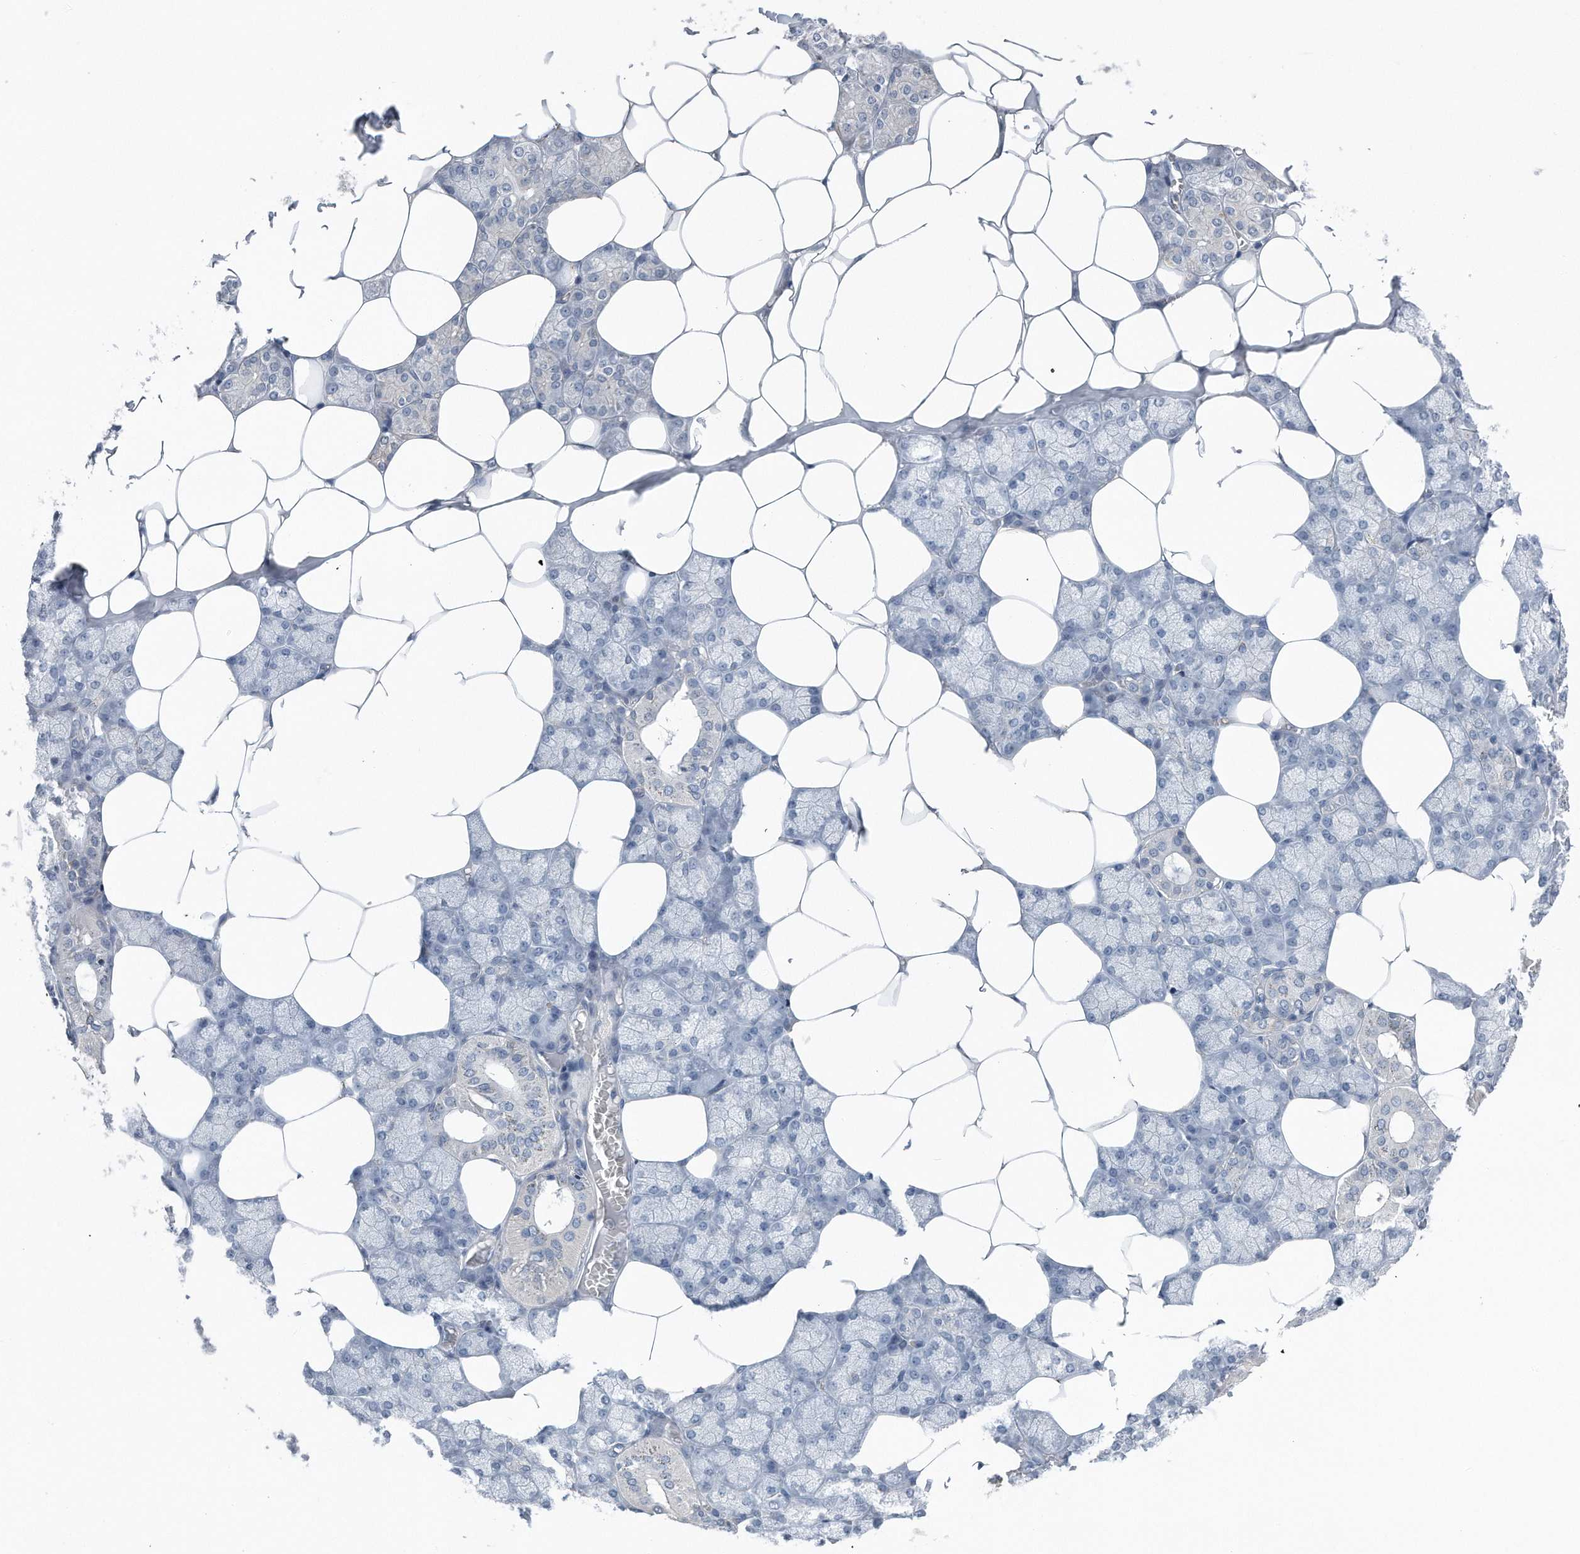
{"staining": {"intensity": "negative", "quantity": "none", "location": "none"}, "tissue": "salivary gland", "cell_type": "Glandular cells", "image_type": "normal", "snomed": [{"axis": "morphology", "description": "Normal tissue, NOS"}, {"axis": "topography", "description": "Salivary gland"}], "caption": "An IHC image of benign salivary gland is shown. There is no staining in glandular cells of salivary gland.", "gene": "YRDC", "patient": {"sex": "male", "age": 62}}